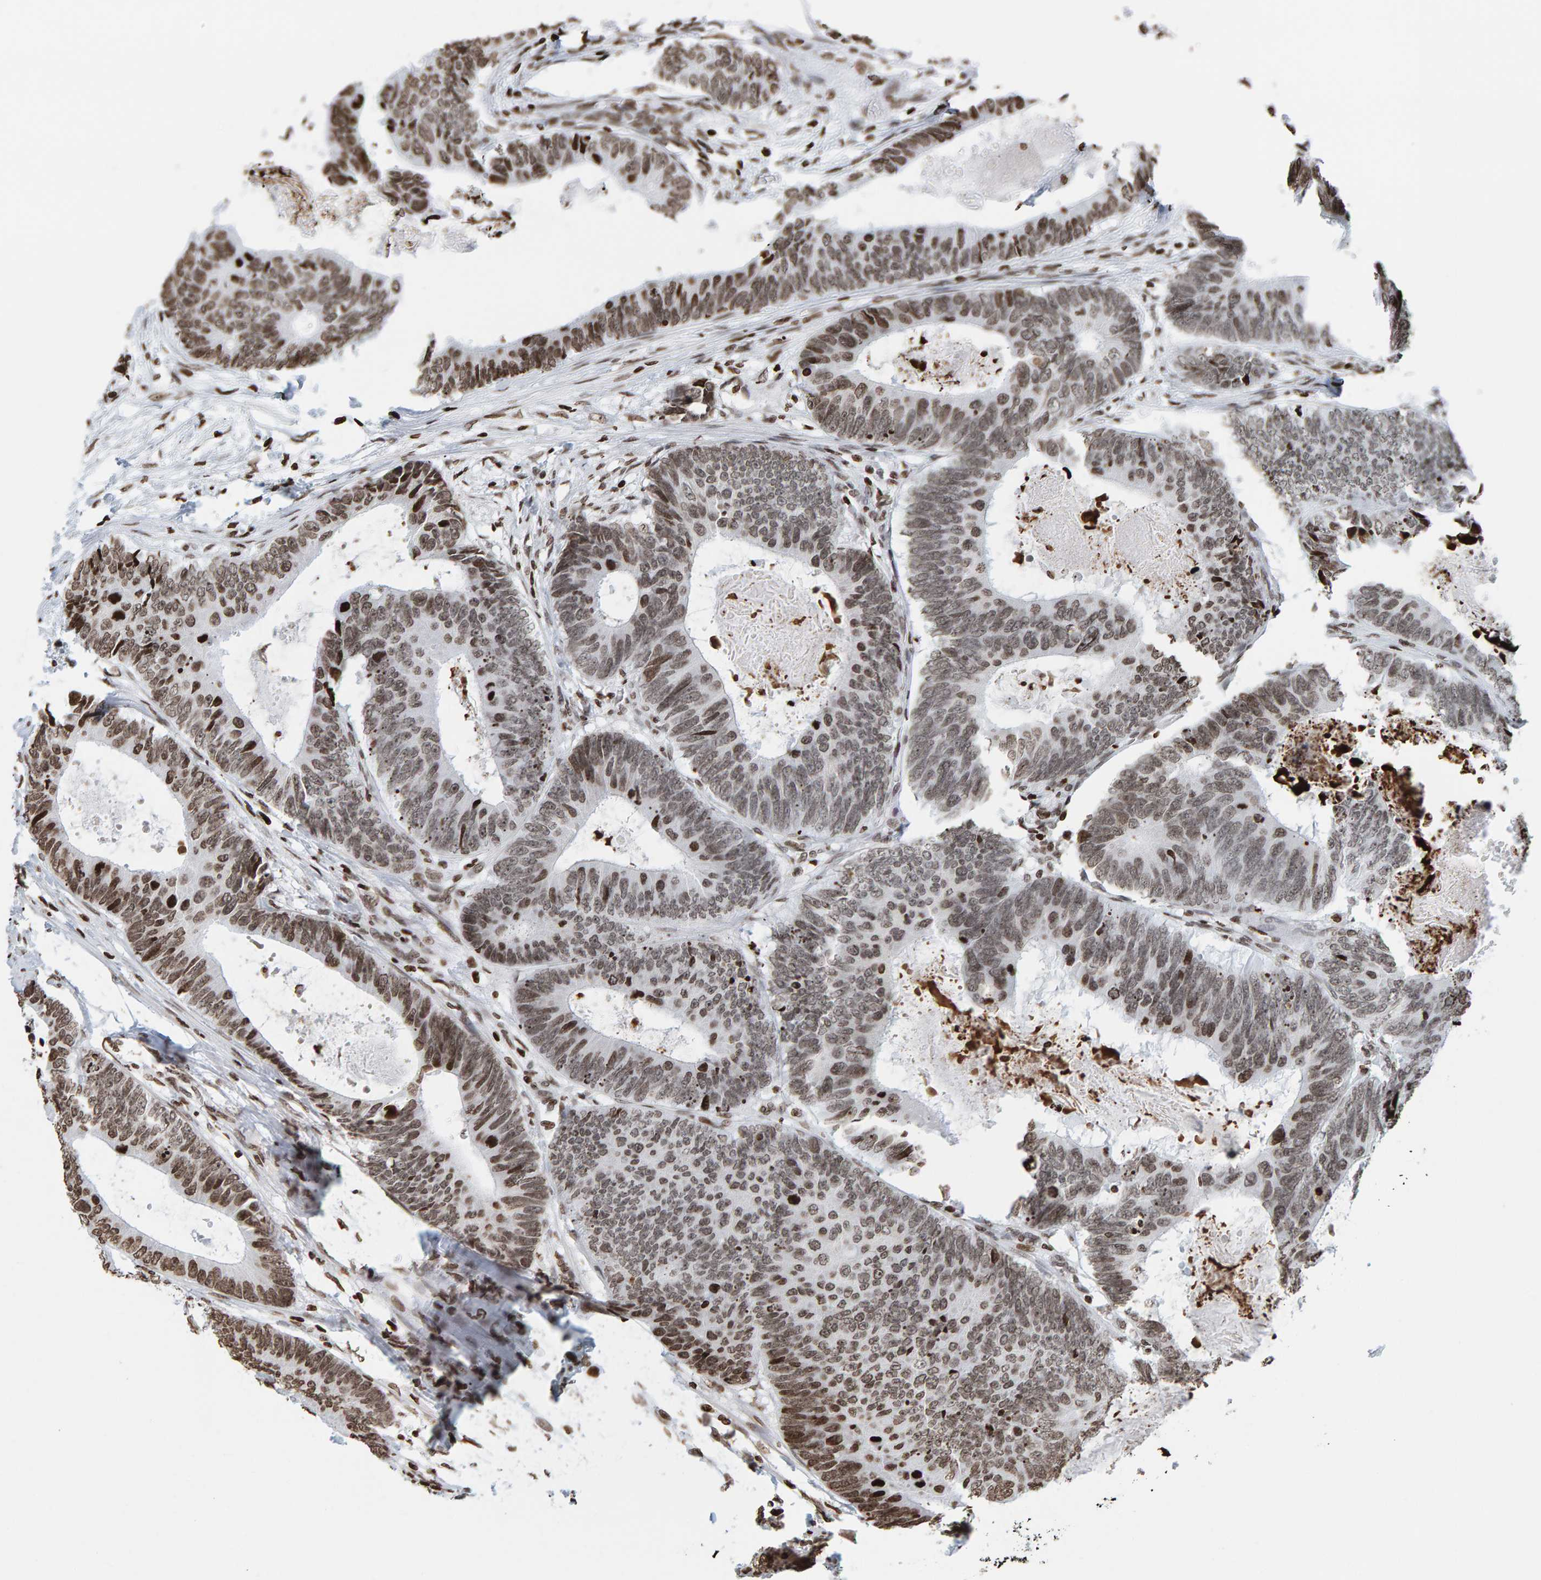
{"staining": {"intensity": "moderate", "quantity": ">75%", "location": "nuclear"}, "tissue": "colorectal cancer", "cell_type": "Tumor cells", "image_type": "cancer", "snomed": [{"axis": "morphology", "description": "Adenocarcinoma, NOS"}, {"axis": "topography", "description": "Colon"}], "caption": "Moderate nuclear protein staining is seen in approximately >75% of tumor cells in adenocarcinoma (colorectal). (brown staining indicates protein expression, while blue staining denotes nuclei).", "gene": "BRF2", "patient": {"sex": "male", "age": 56}}